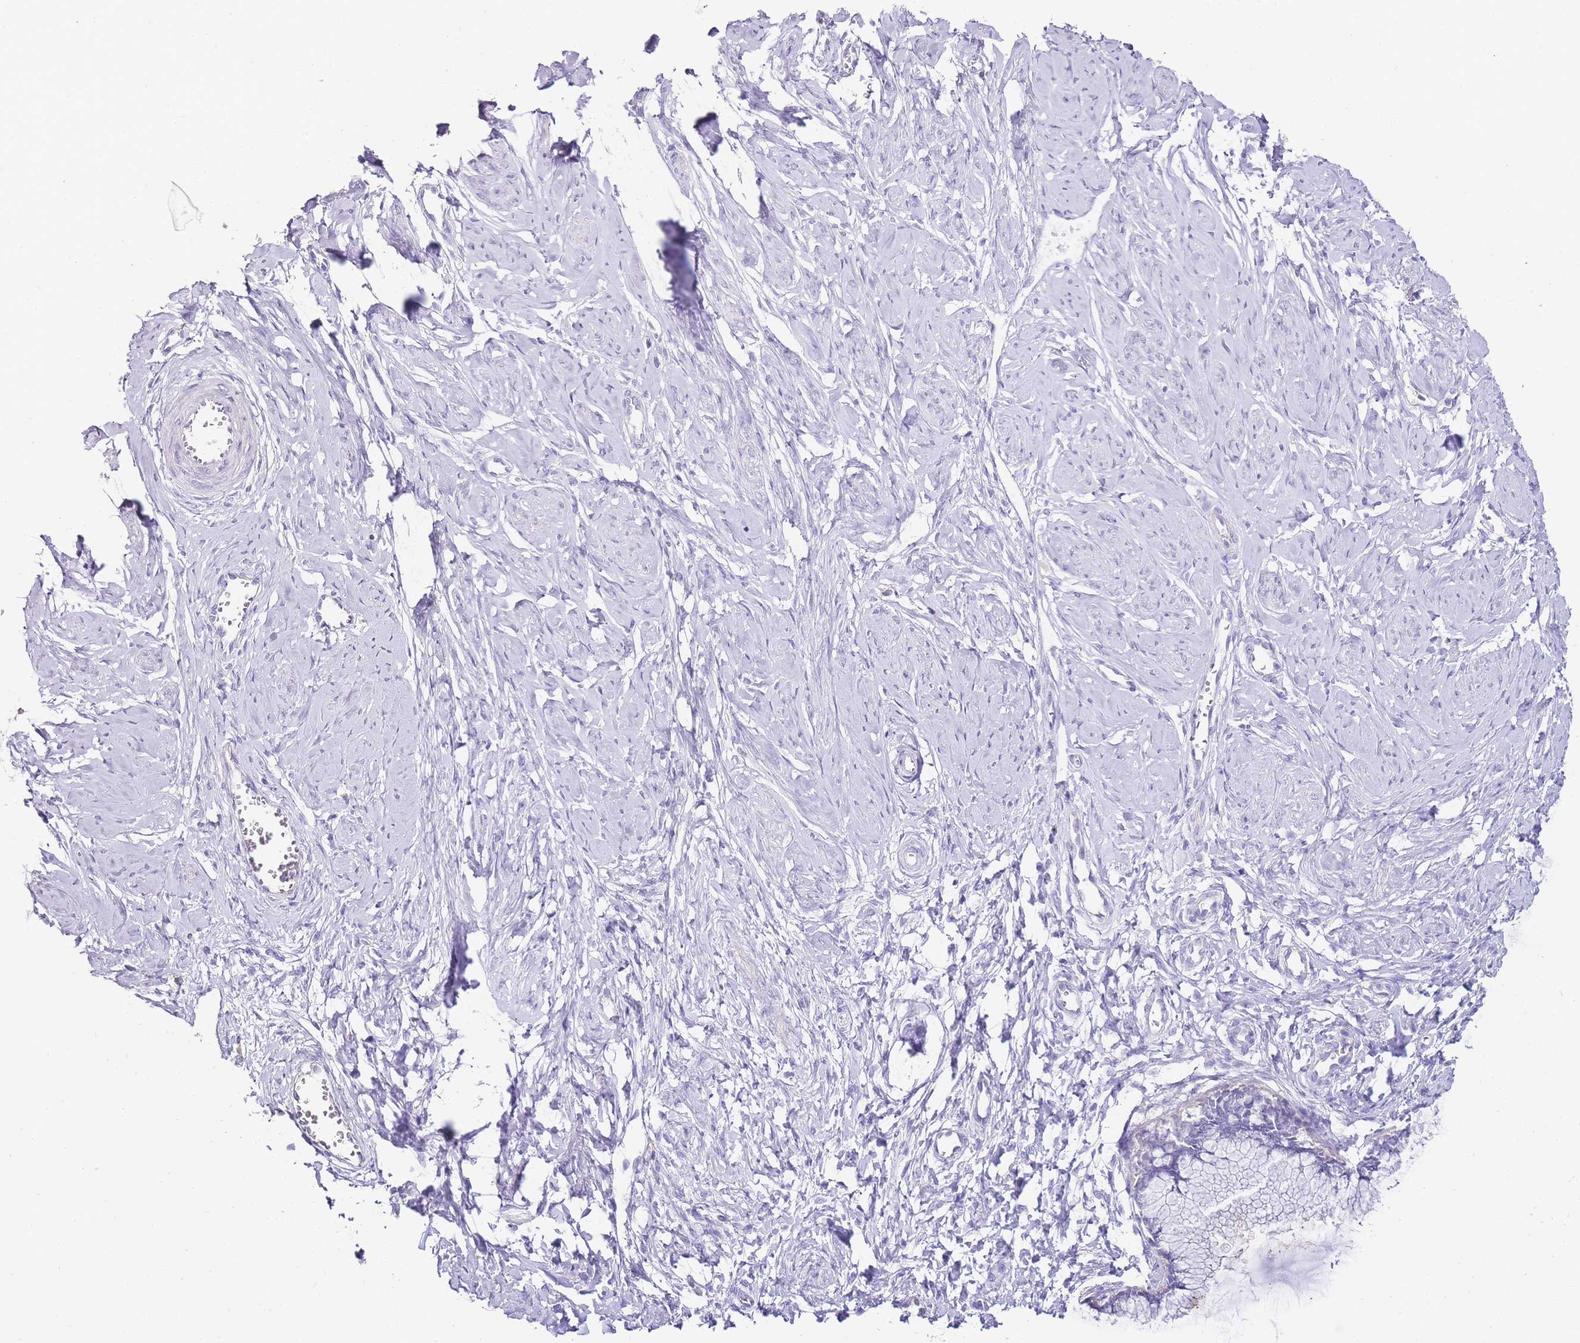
{"staining": {"intensity": "negative", "quantity": "none", "location": "none"}, "tissue": "cervix", "cell_type": "Glandular cells", "image_type": "normal", "snomed": [{"axis": "morphology", "description": "Normal tissue, NOS"}, {"axis": "morphology", "description": "Adenocarcinoma, NOS"}, {"axis": "topography", "description": "Cervix"}], "caption": "Glandular cells are negative for protein expression in unremarkable human cervix.", "gene": "DPP4", "patient": {"sex": "female", "age": 29}}